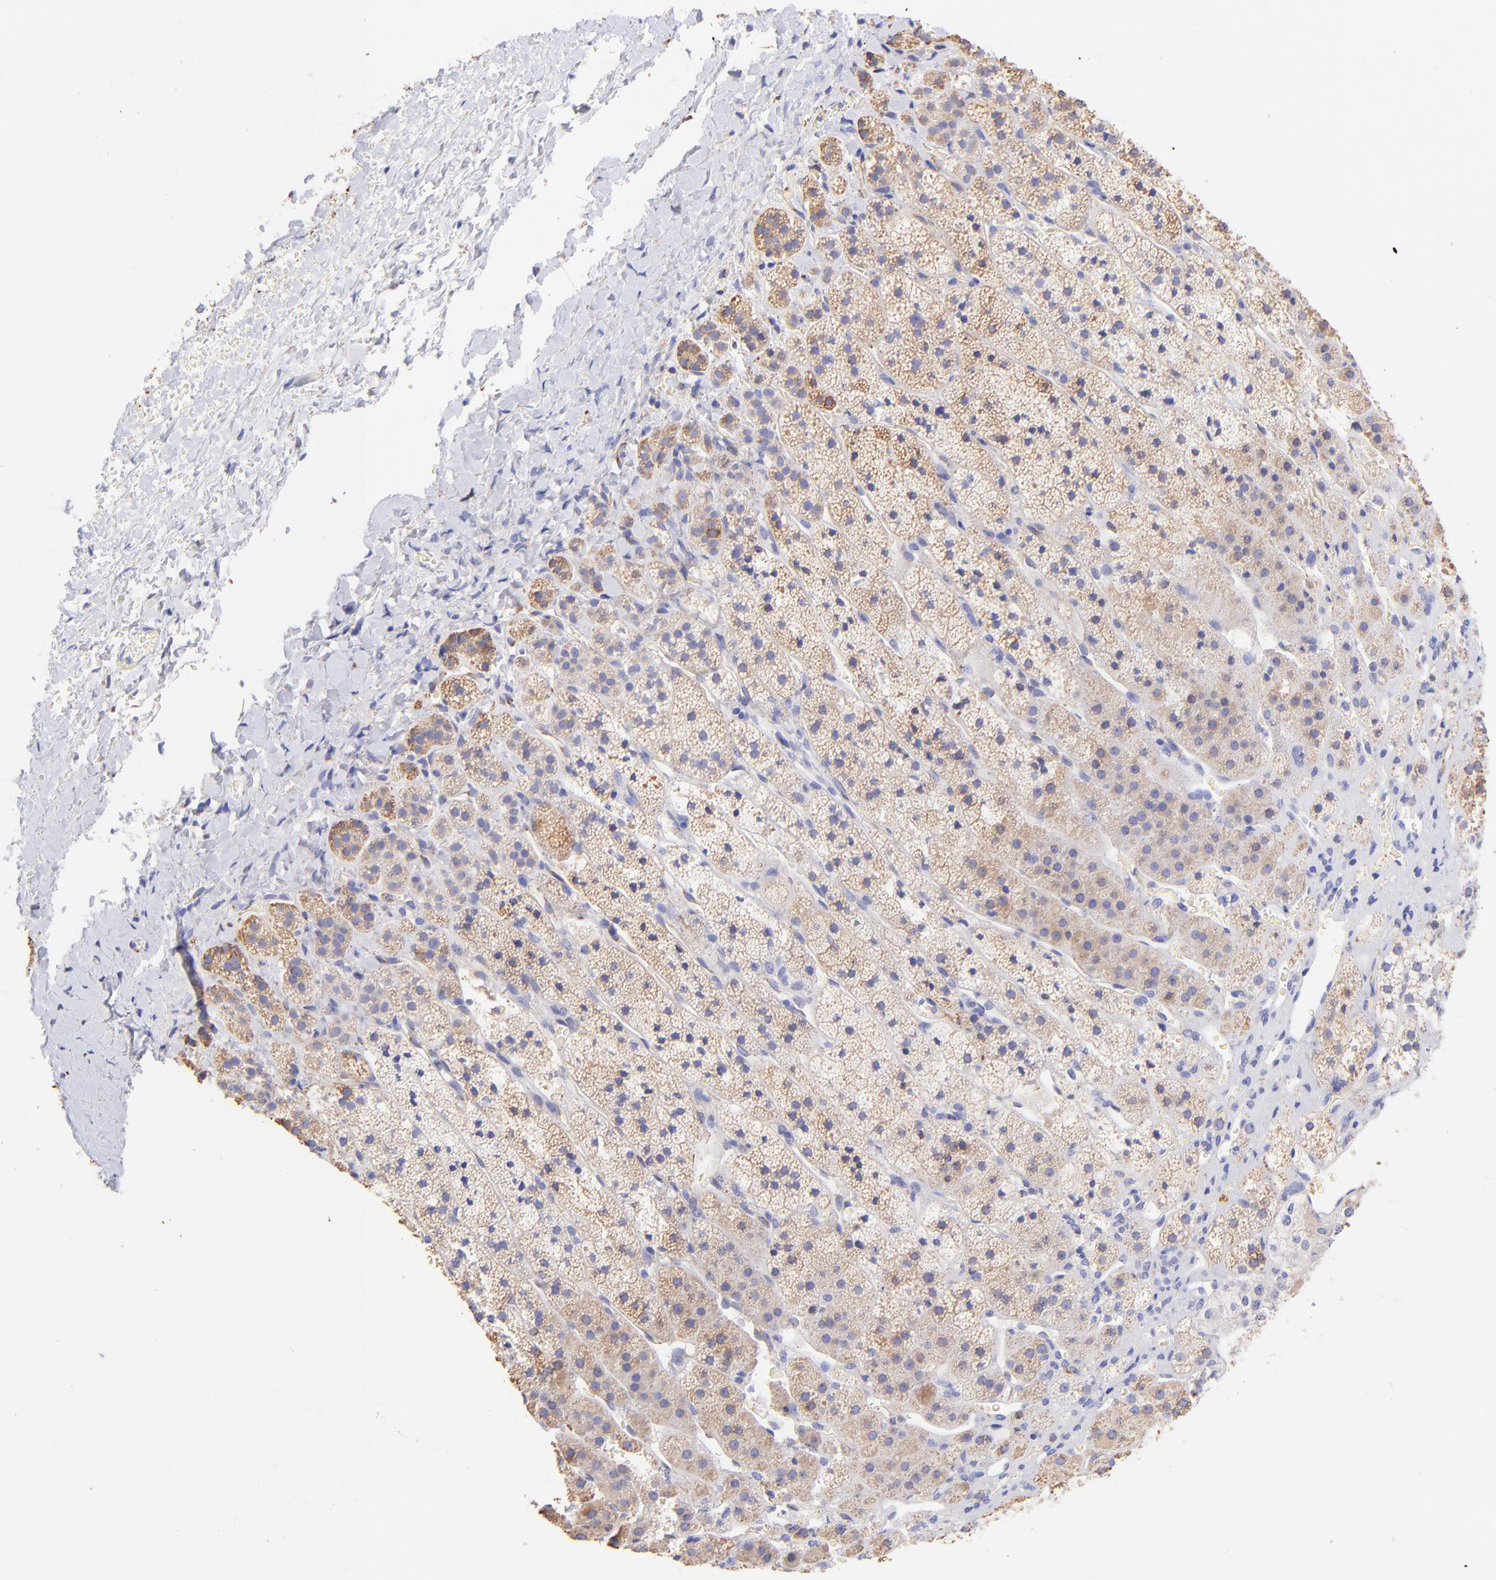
{"staining": {"intensity": "weak", "quantity": ">75%", "location": "cytoplasmic/membranous"}, "tissue": "adrenal gland", "cell_type": "Glandular cells", "image_type": "normal", "snomed": [{"axis": "morphology", "description": "Normal tissue, NOS"}, {"axis": "topography", "description": "Adrenal gland"}], "caption": "Immunohistochemistry of normal human adrenal gland displays low levels of weak cytoplasmic/membranous expression in about >75% of glandular cells. The protein is shown in brown color, while the nuclei are stained blue.", "gene": "SPARC", "patient": {"sex": "female", "age": 44}}